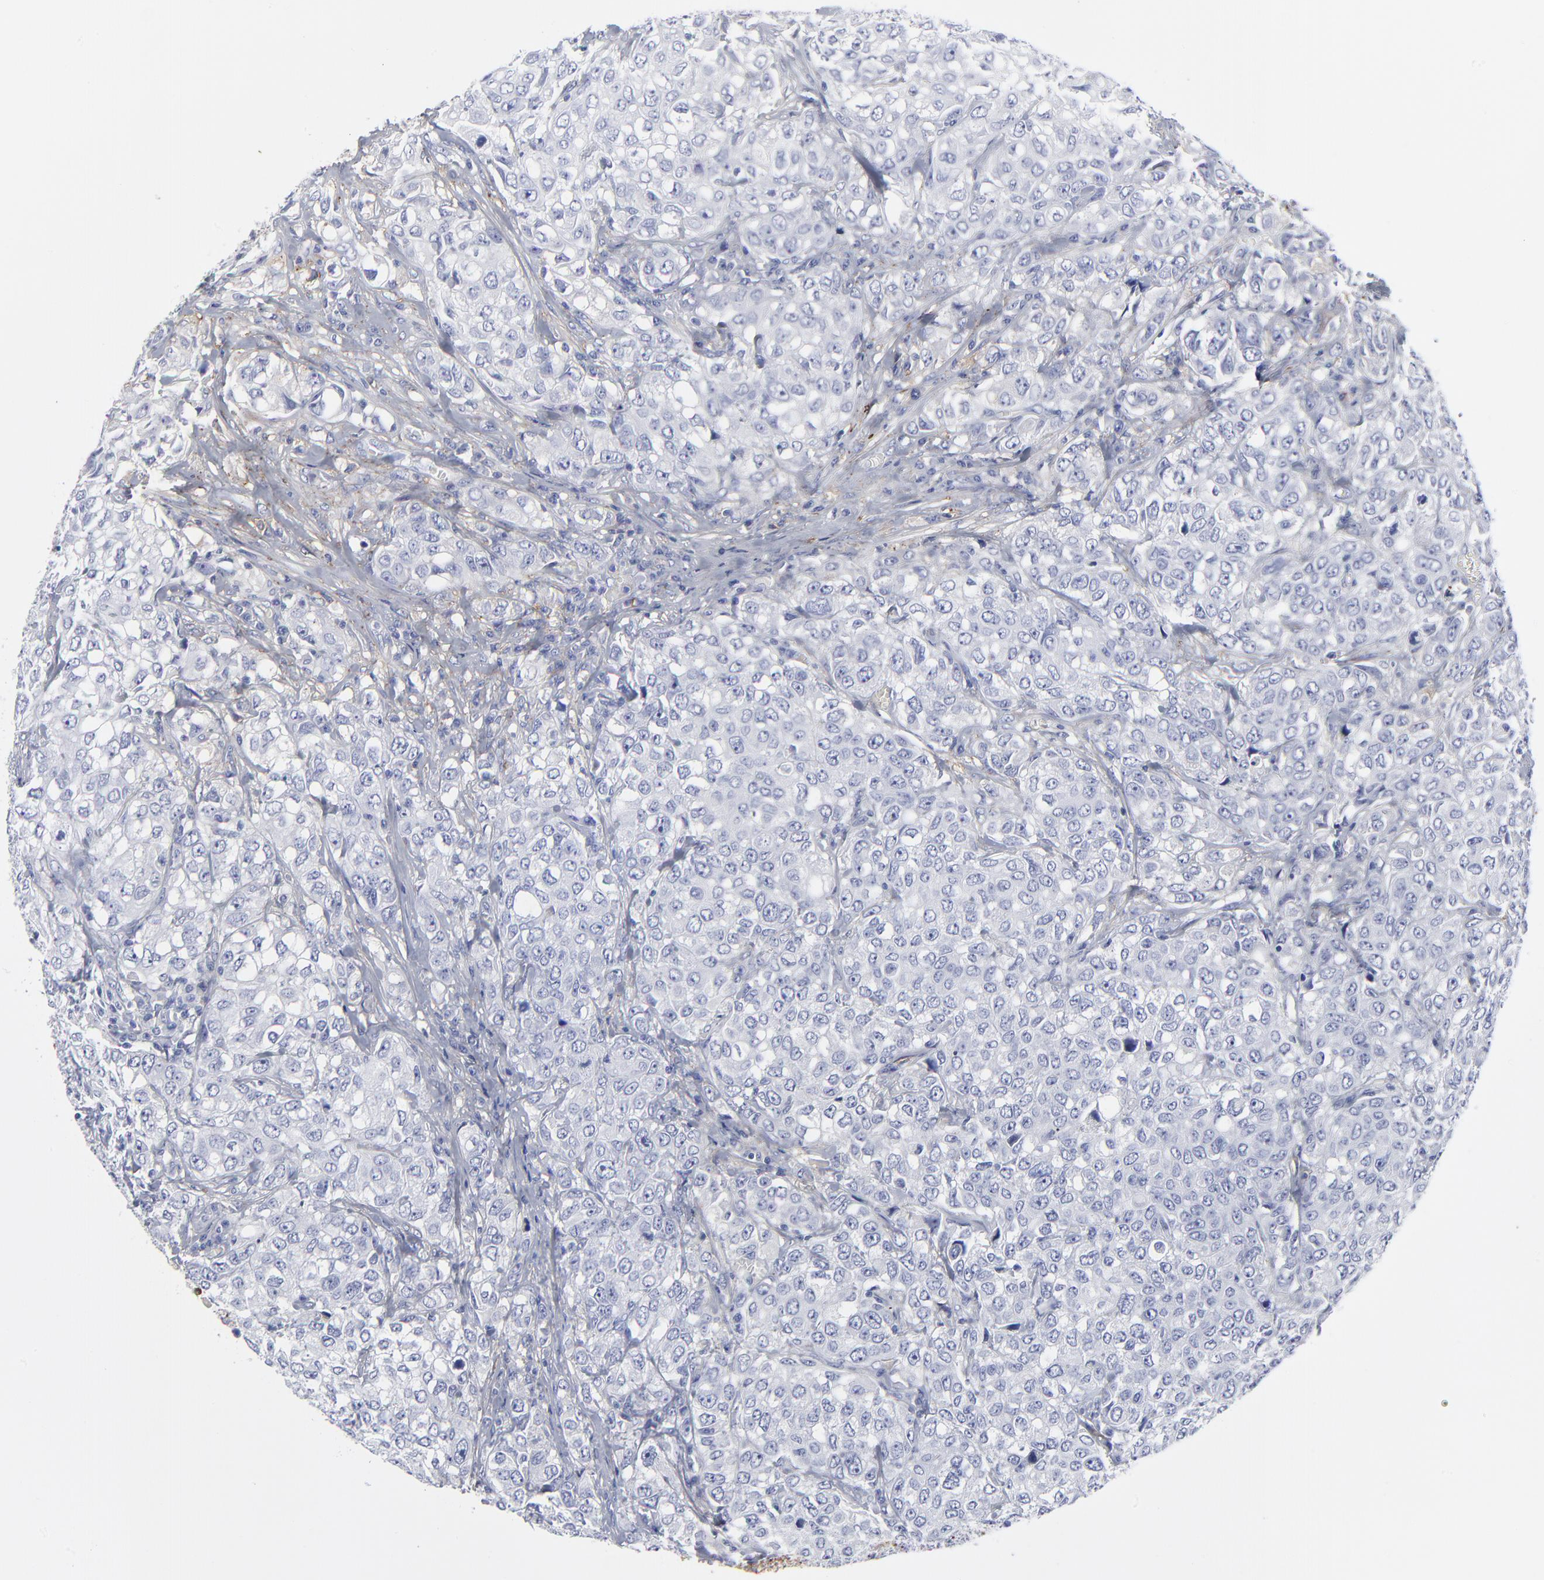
{"staining": {"intensity": "negative", "quantity": "none", "location": "none"}, "tissue": "urothelial cancer", "cell_type": "Tumor cells", "image_type": "cancer", "snomed": [{"axis": "morphology", "description": "Urothelial carcinoma, High grade"}, {"axis": "topography", "description": "Urinary bladder"}], "caption": "Immunohistochemistry (IHC) image of neoplastic tissue: human urothelial cancer stained with DAB displays no significant protein positivity in tumor cells. Nuclei are stained in blue.", "gene": "DCN", "patient": {"sex": "female", "age": 75}}